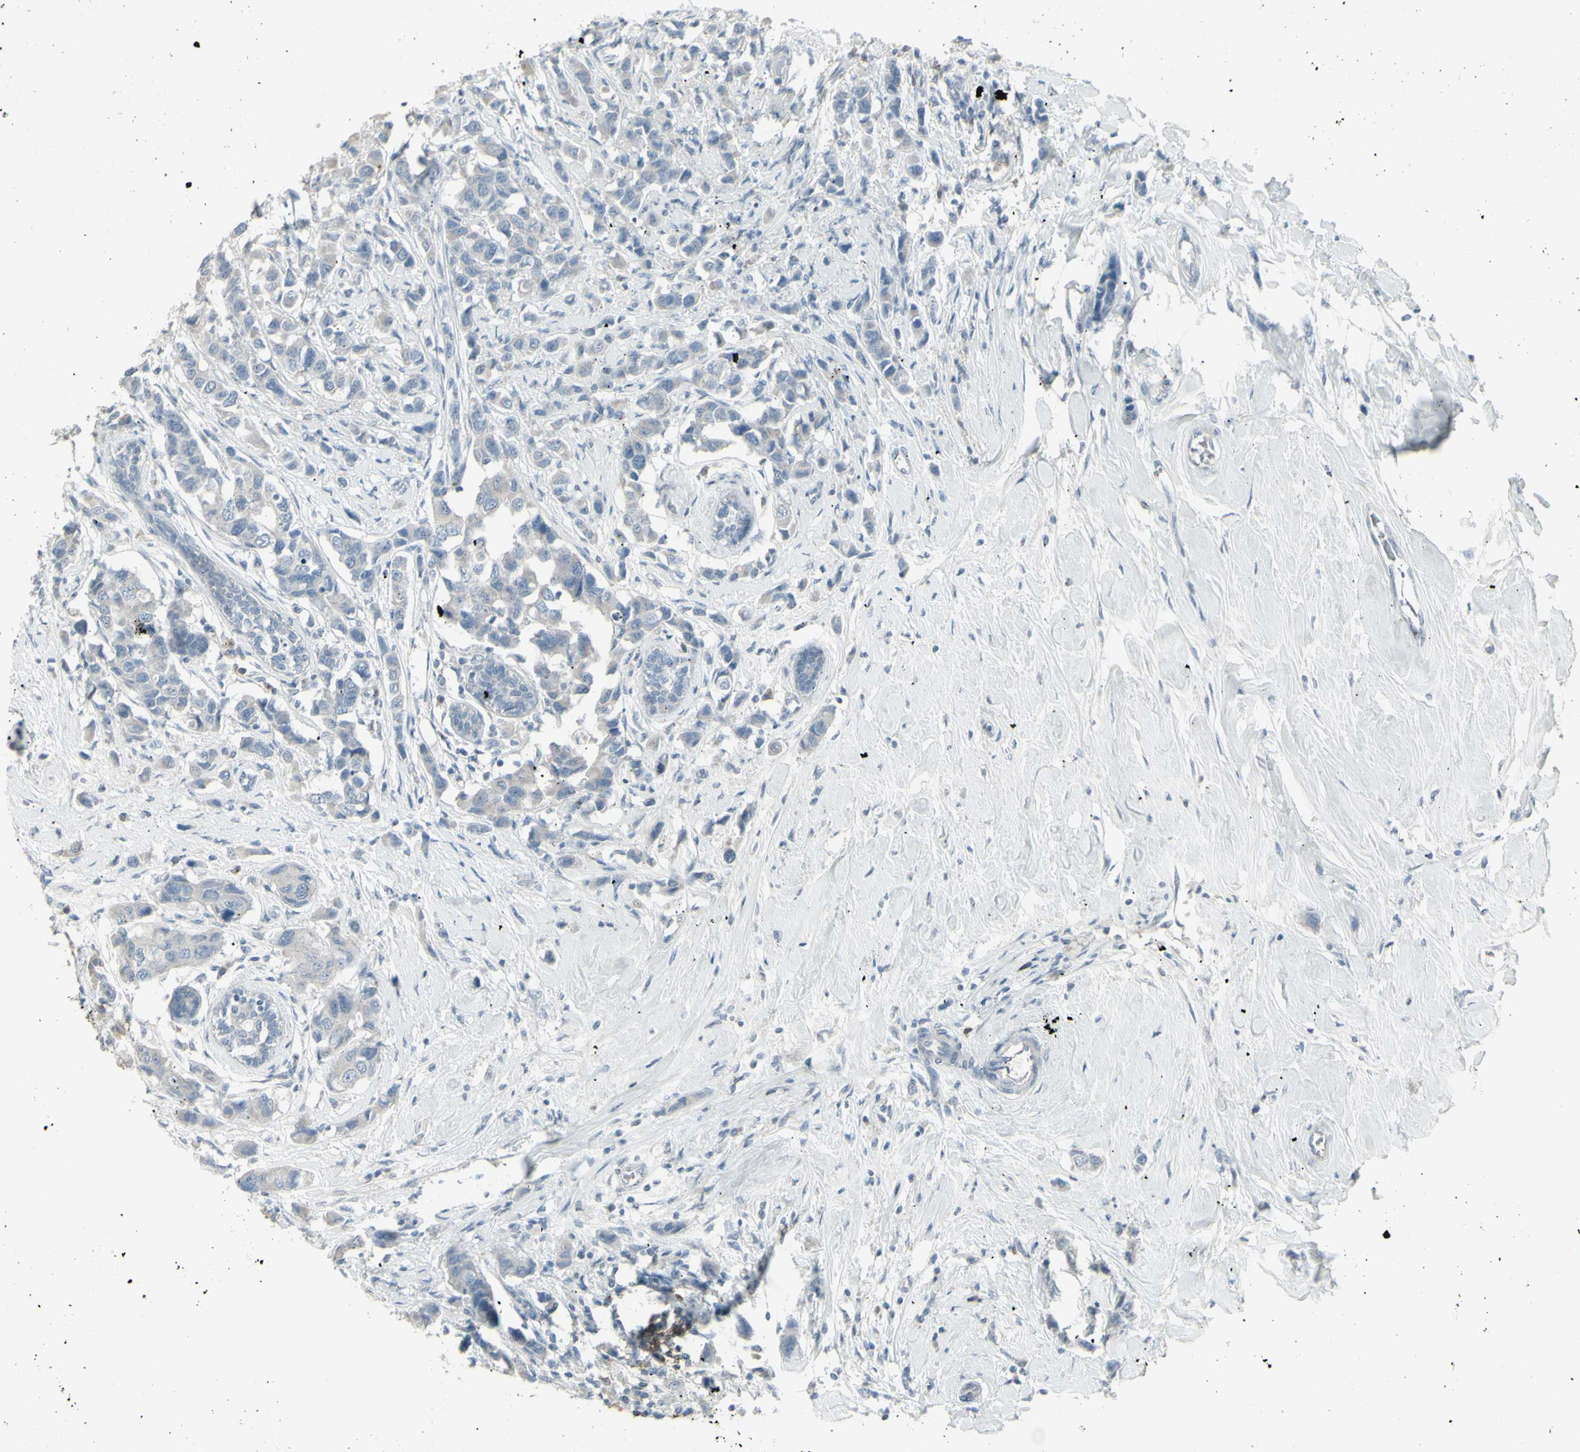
{"staining": {"intensity": "weak", "quantity": "25%-75%", "location": "cytoplasmic/membranous"}, "tissue": "breast cancer", "cell_type": "Tumor cells", "image_type": "cancer", "snomed": [{"axis": "morphology", "description": "Normal tissue, NOS"}, {"axis": "morphology", "description": "Duct carcinoma"}, {"axis": "topography", "description": "Breast"}], "caption": "DAB (3,3'-diaminobenzidine) immunohistochemical staining of human breast cancer demonstrates weak cytoplasmic/membranous protein positivity in about 25%-75% of tumor cells.", "gene": "CD79B", "patient": {"sex": "female", "age": 50}}